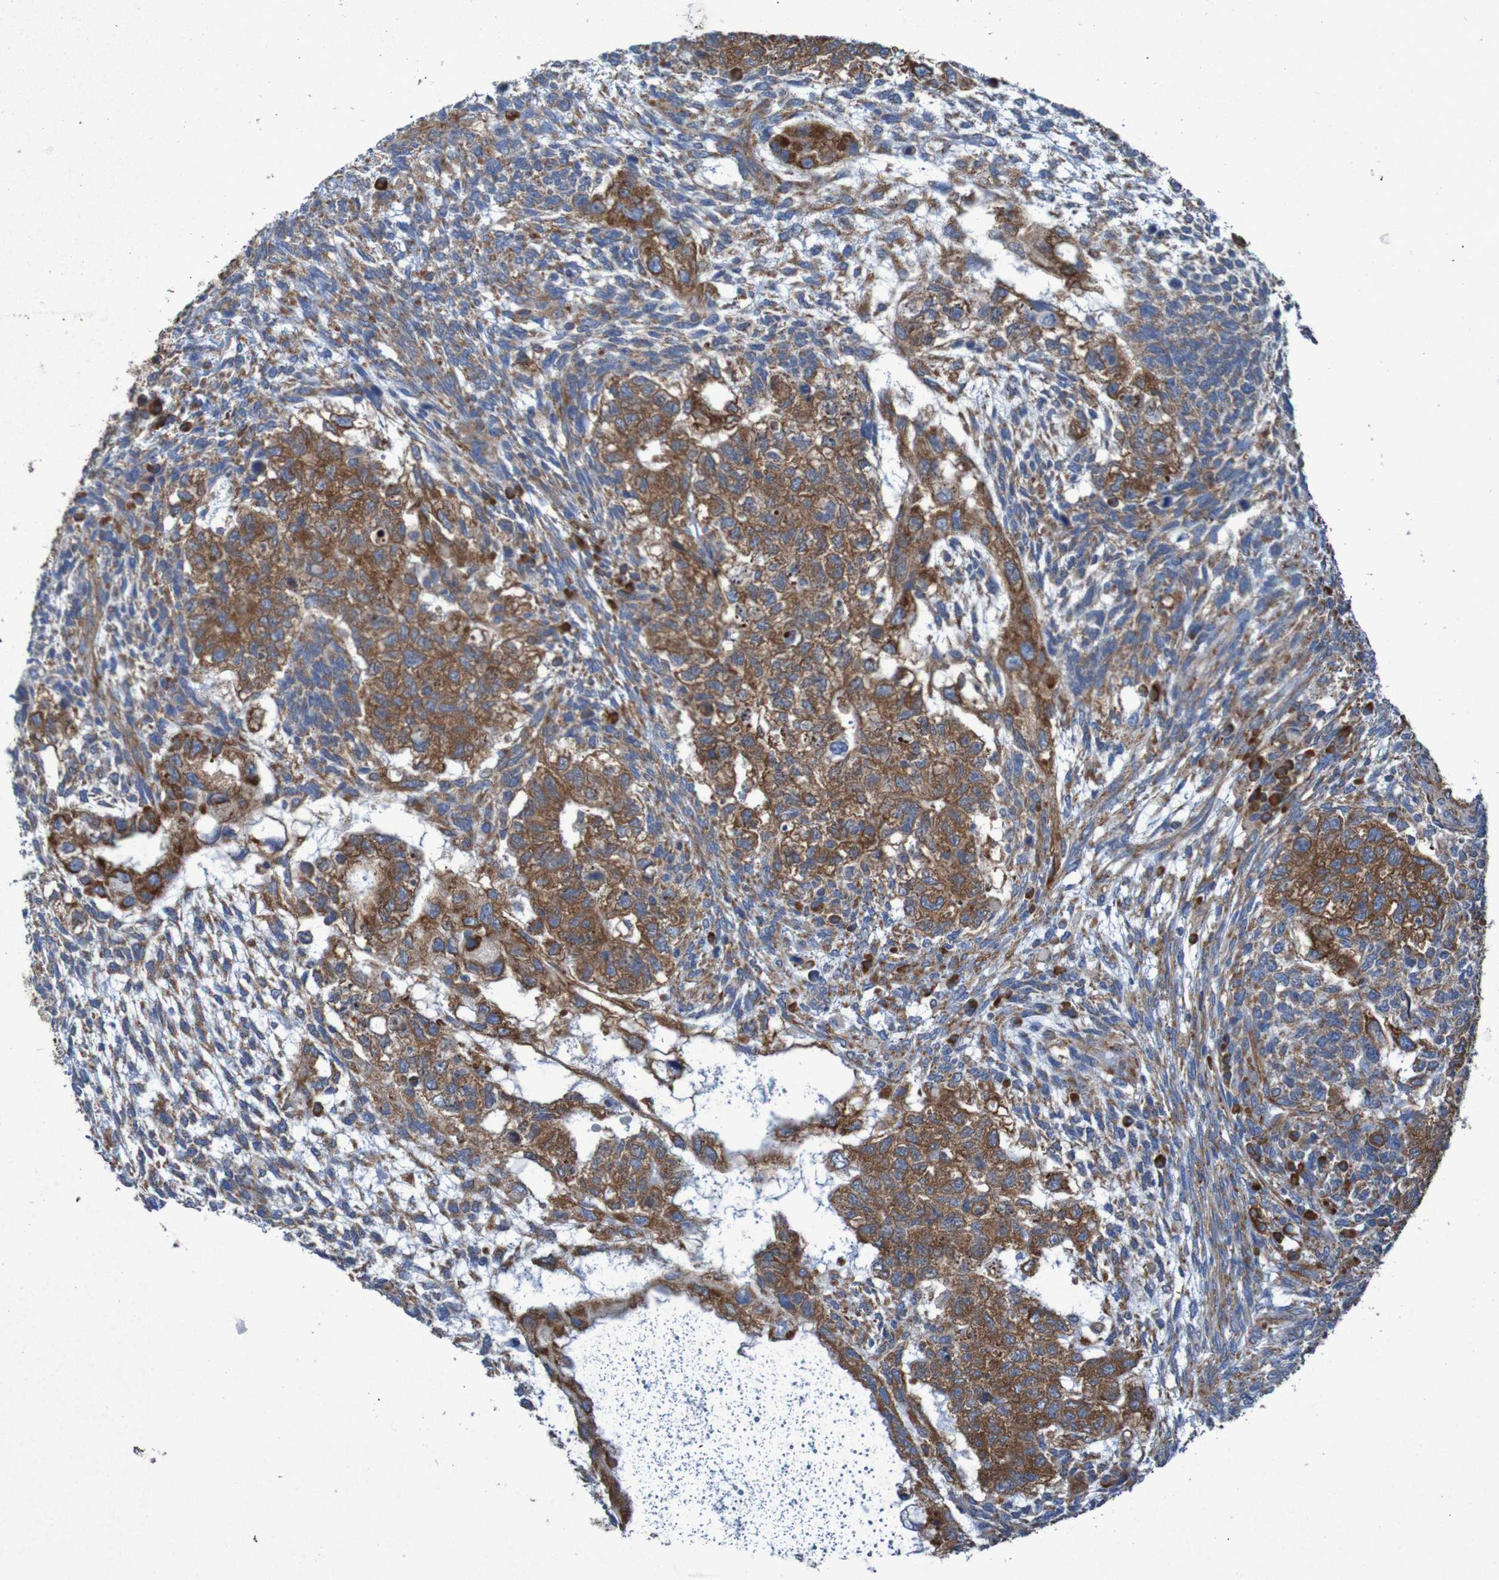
{"staining": {"intensity": "strong", "quantity": ">75%", "location": "cytoplasmic/membranous"}, "tissue": "testis cancer", "cell_type": "Tumor cells", "image_type": "cancer", "snomed": [{"axis": "morphology", "description": "Normal tissue, NOS"}, {"axis": "morphology", "description": "Carcinoma, Embryonal, NOS"}, {"axis": "topography", "description": "Testis"}], "caption": "Tumor cells show high levels of strong cytoplasmic/membranous positivity in about >75% of cells in testis cancer.", "gene": "RPL10", "patient": {"sex": "male", "age": 36}}